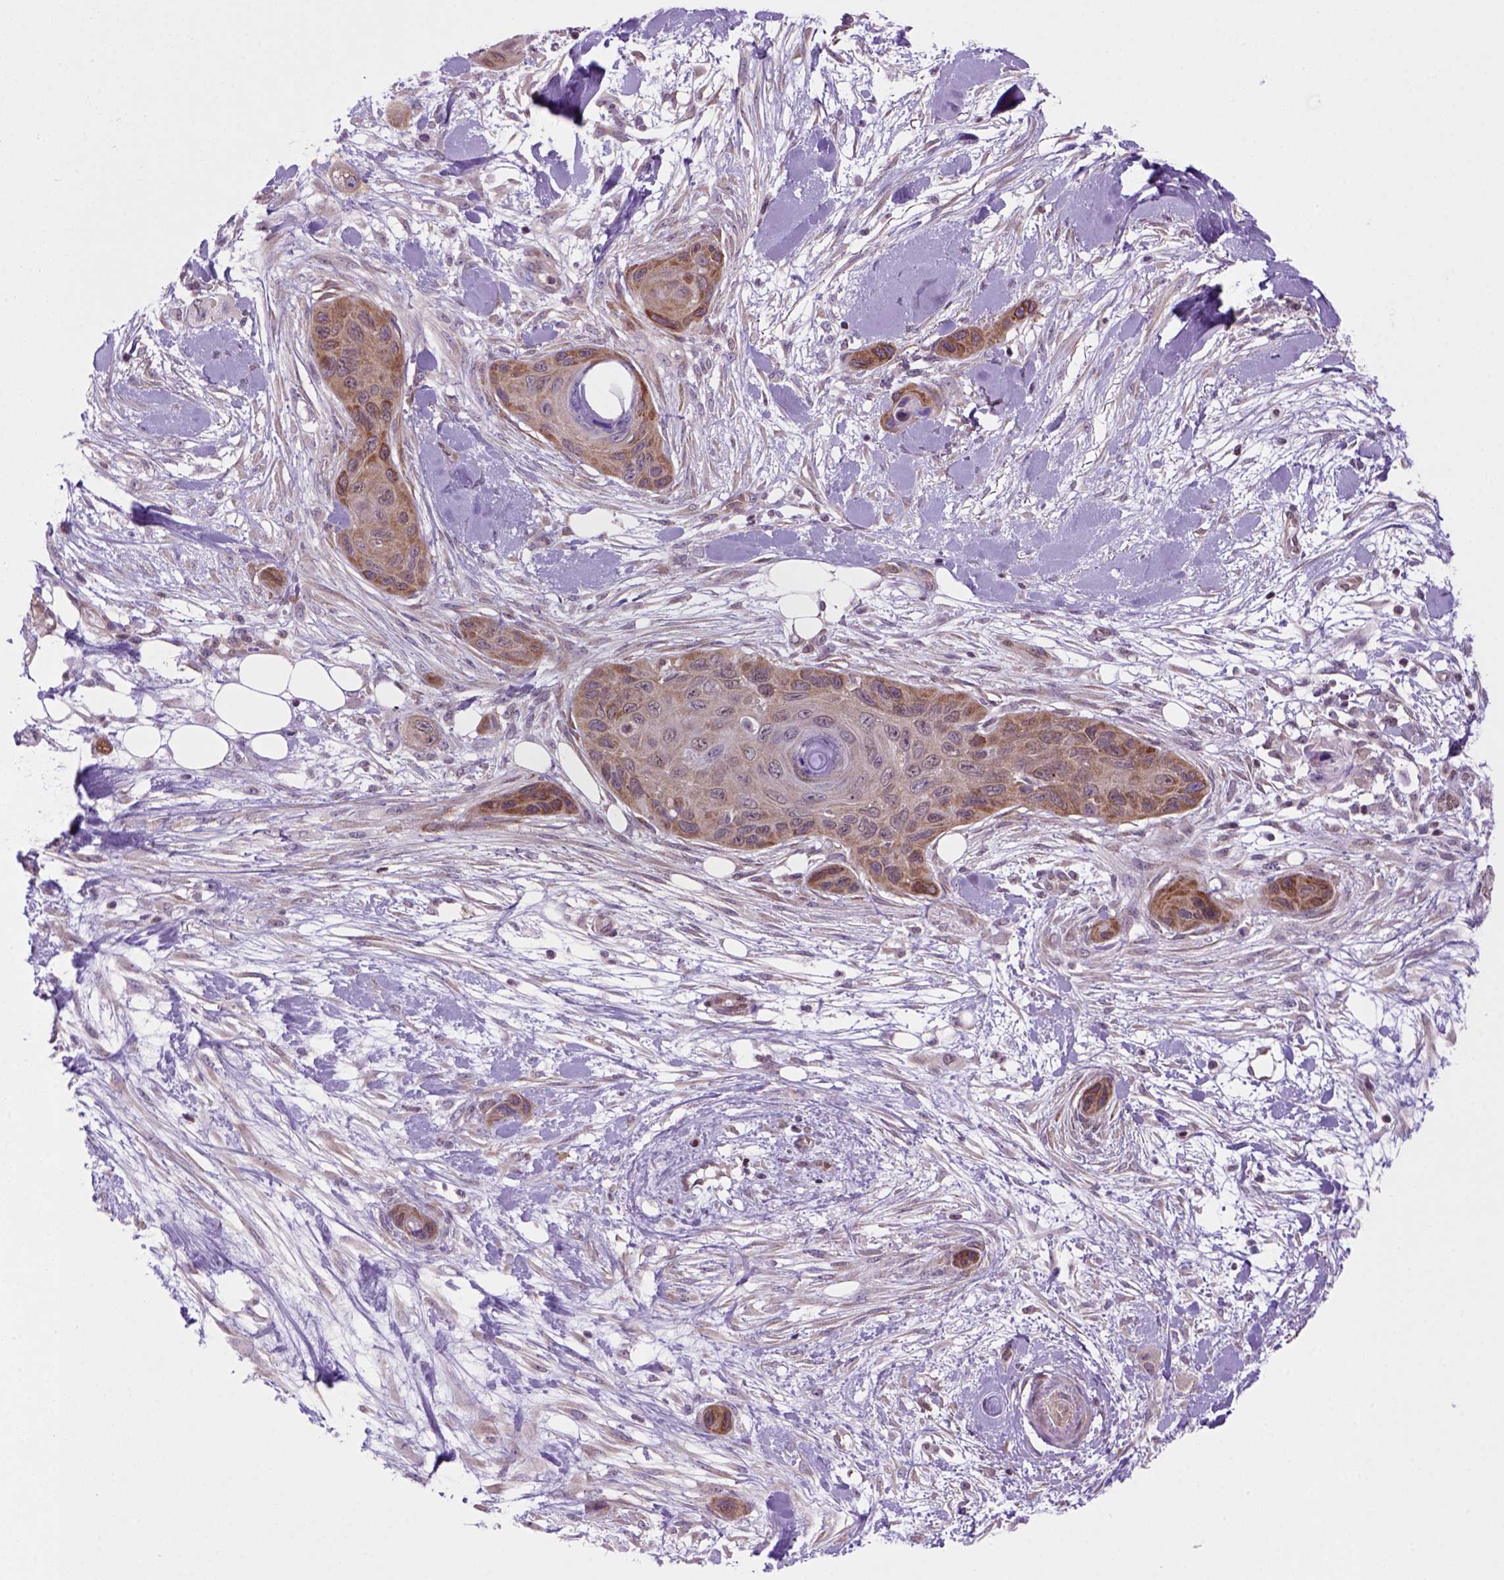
{"staining": {"intensity": "moderate", "quantity": "<25%", "location": "cytoplasmic/membranous"}, "tissue": "skin cancer", "cell_type": "Tumor cells", "image_type": "cancer", "snomed": [{"axis": "morphology", "description": "Squamous cell carcinoma, NOS"}, {"axis": "topography", "description": "Skin"}], "caption": "Immunohistochemical staining of human skin cancer (squamous cell carcinoma) demonstrates low levels of moderate cytoplasmic/membranous protein expression in about <25% of tumor cells.", "gene": "MGMT", "patient": {"sex": "male", "age": 82}}